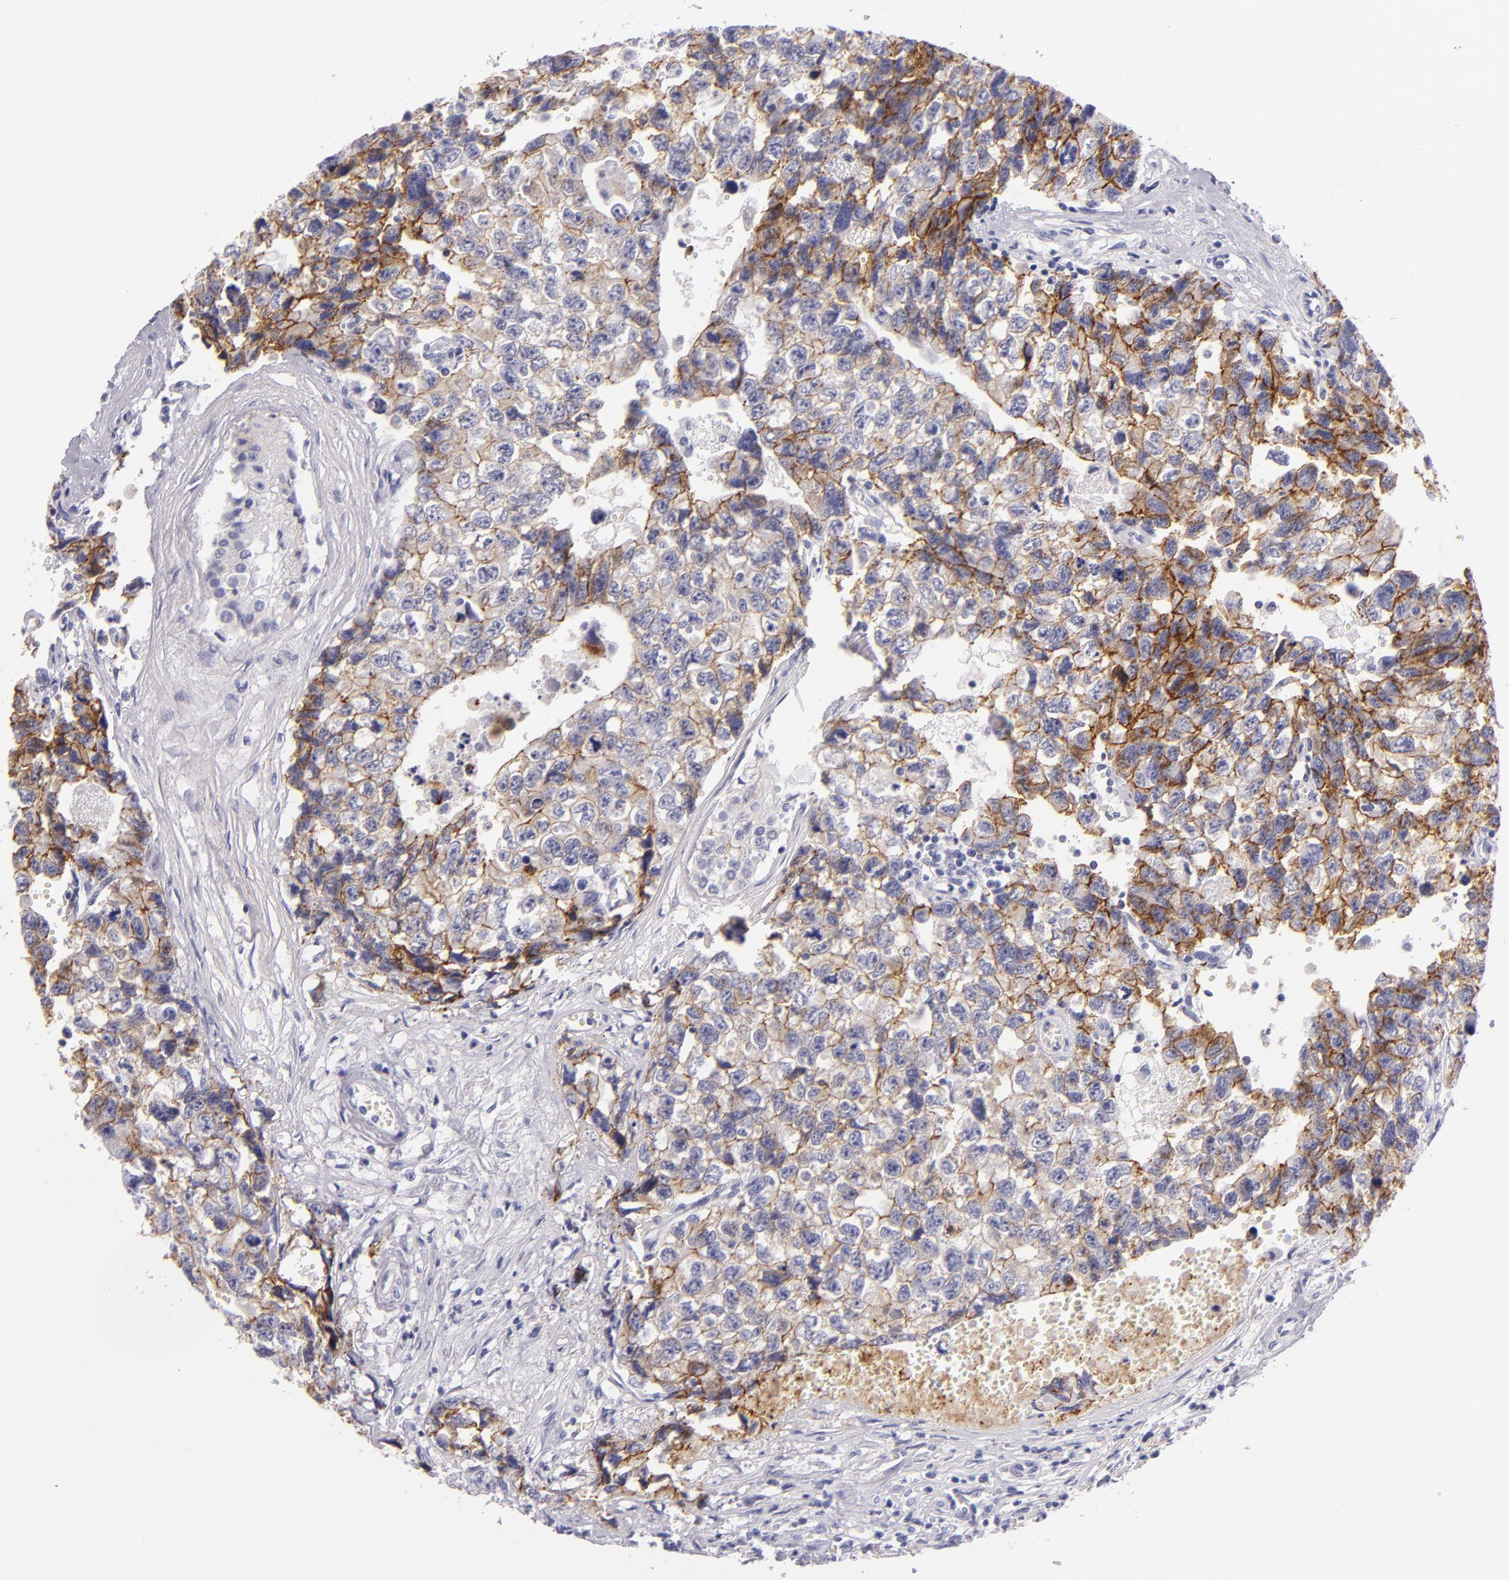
{"staining": {"intensity": "moderate", "quantity": ">75%", "location": "none"}, "tissue": "testis cancer", "cell_type": "Tumor cells", "image_type": "cancer", "snomed": [{"axis": "morphology", "description": "Carcinoma, Embryonal, NOS"}, {"axis": "topography", "description": "Testis"}], "caption": "Human testis cancer (embryonal carcinoma) stained for a protein (brown) displays moderate None positive staining in about >75% of tumor cells.", "gene": "CDH3", "patient": {"sex": "male", "age": 31}}